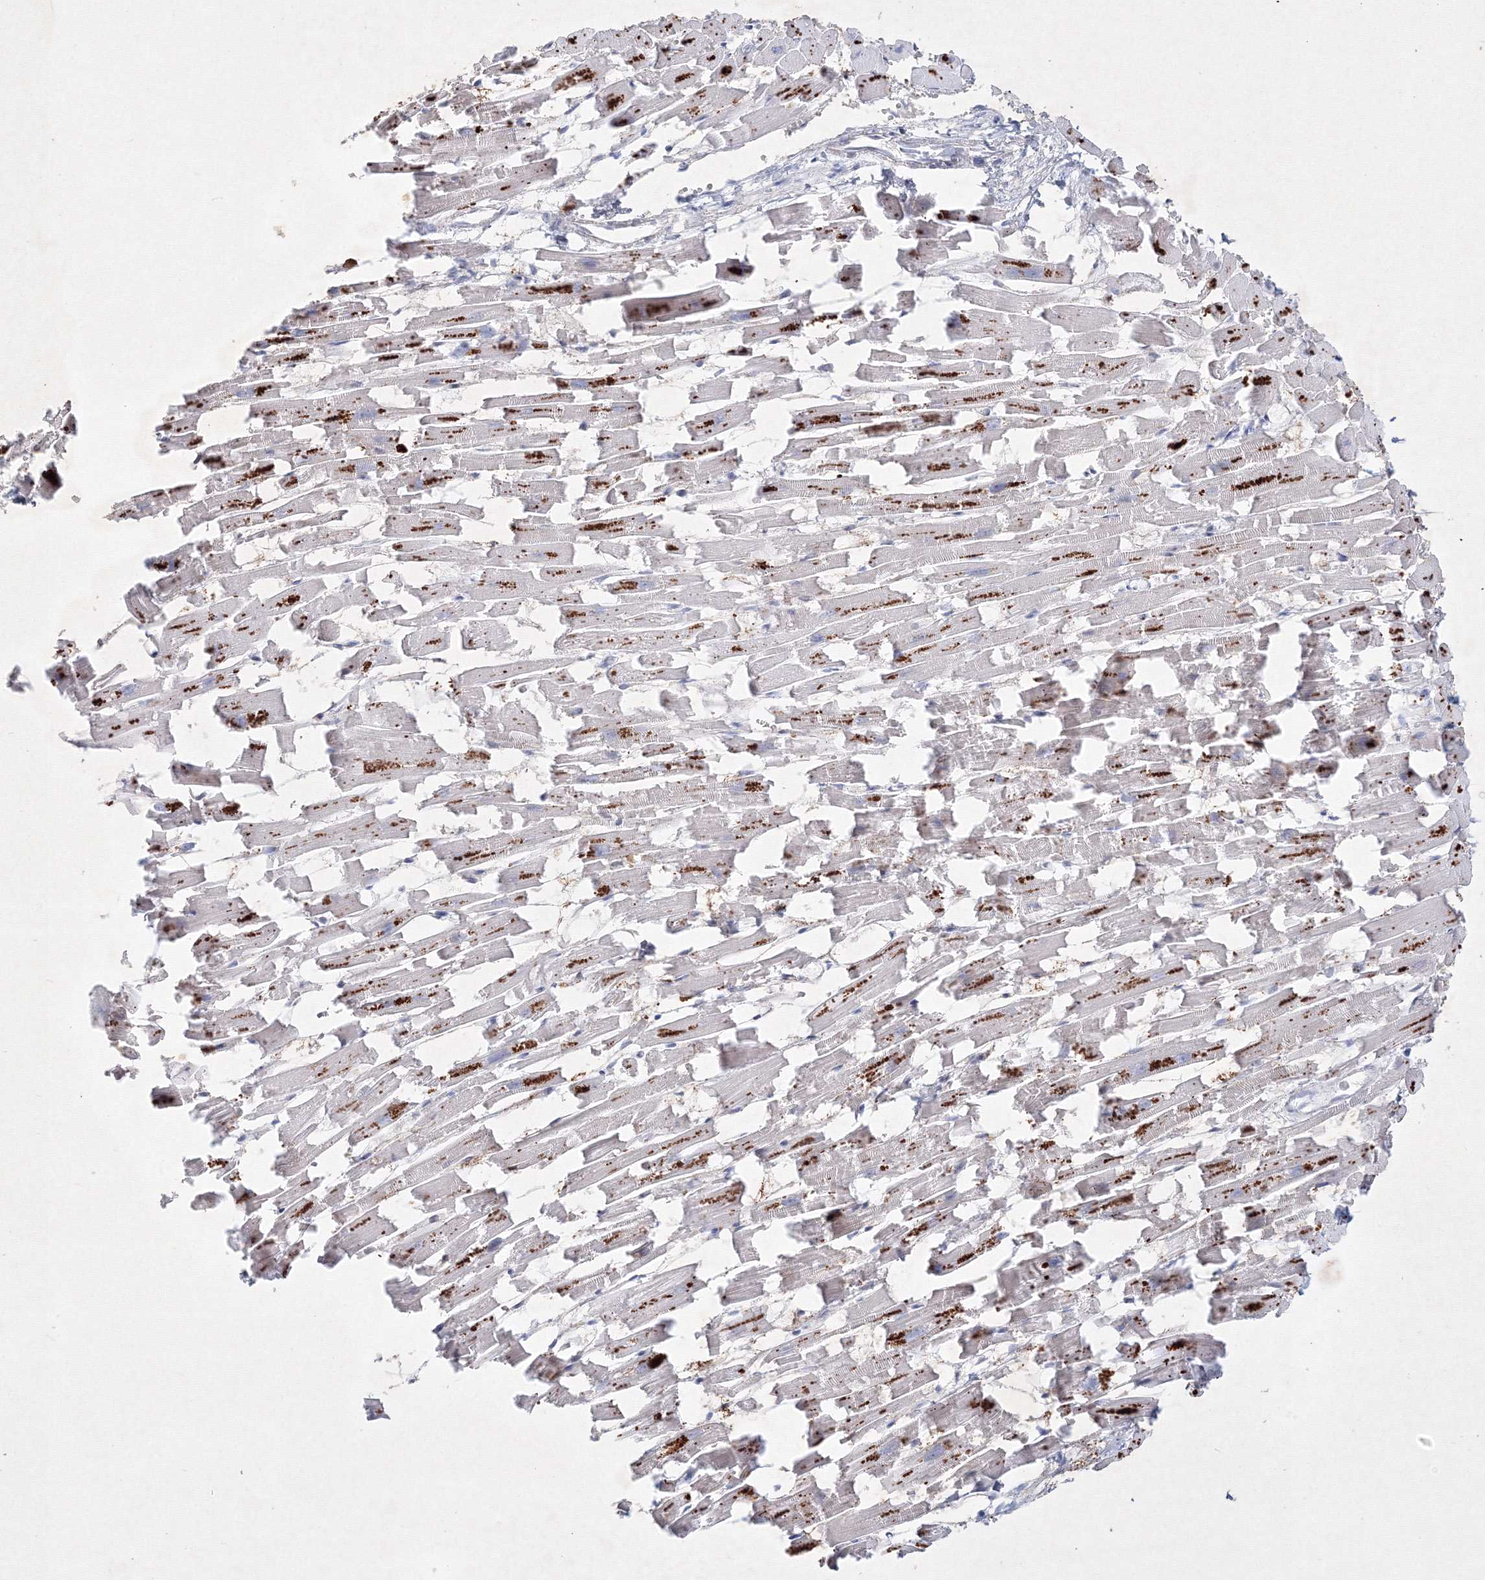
{"staining": {"intensity": "moderate", "quantity": "<25%", "location": "cytoplasmic/membranous"}, "tissue": "heart muscle", "cell_type": "Cardiomyocytes", "image_type": "normal", "snomed": [{"axis": "morphology", "description": "Normal tissue, NOS"}, {"axis": "topography", "description": "Heart"}], "caption": "DAB immunohistochemical staining of benign heart muscle displays moderate cytoplasmic/membranous protein positivity in about <25% of cardiomyocytes.", "gene": "CXXC4", "patient": {"sex": "female", "age": 64}}